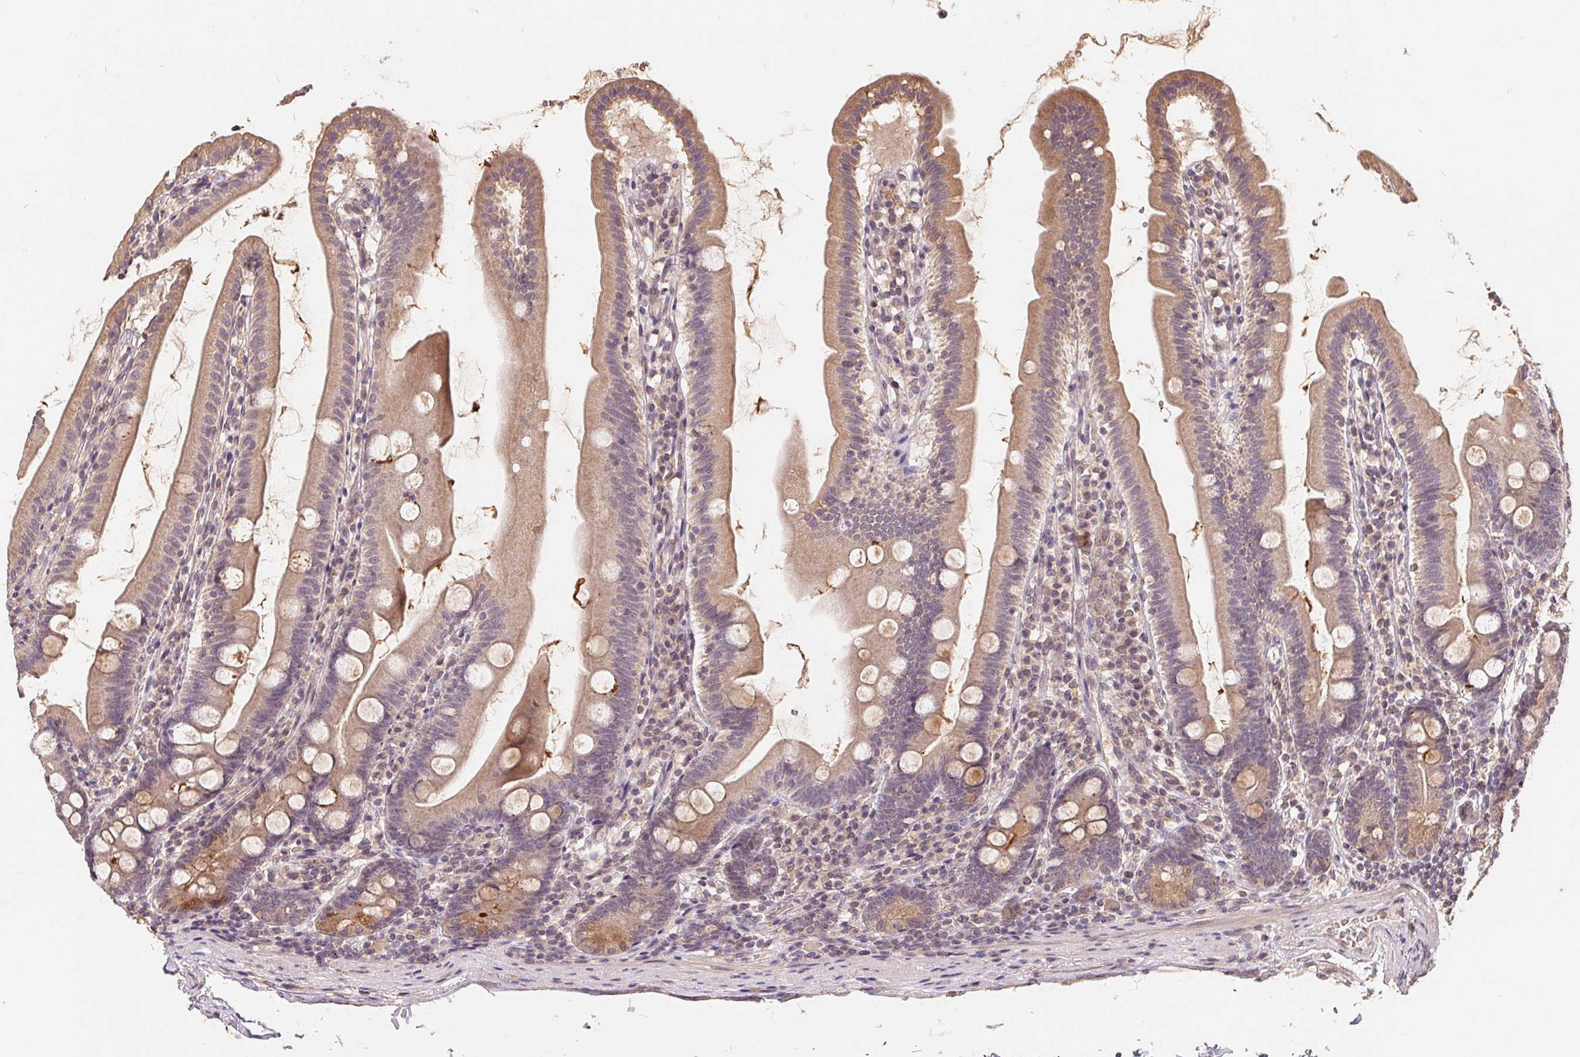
{"staining": {"intensity": "weak", "quantity": ">75%", "location": "cytoplasmic/membranous"}, "tissue": "duodenum", "cell_type": "Glandular cells", "image_type": "normal", "snomed": [{"axis": "morphology", "description": "Normal tissue, NOS"}, {"axis": "topography", "description": "Duodenum"}], "caption": "DAB immunohistochemical staining of unremarkable duodenum shows weak cytoplasmic/membranous protein positivity in approximately >75% of glandular cells. The protein of interest is shown in brown color, while the nuclei are stained blue.", "gene": "CDIPT", "patient": {"sex": "female", "age": 67}}